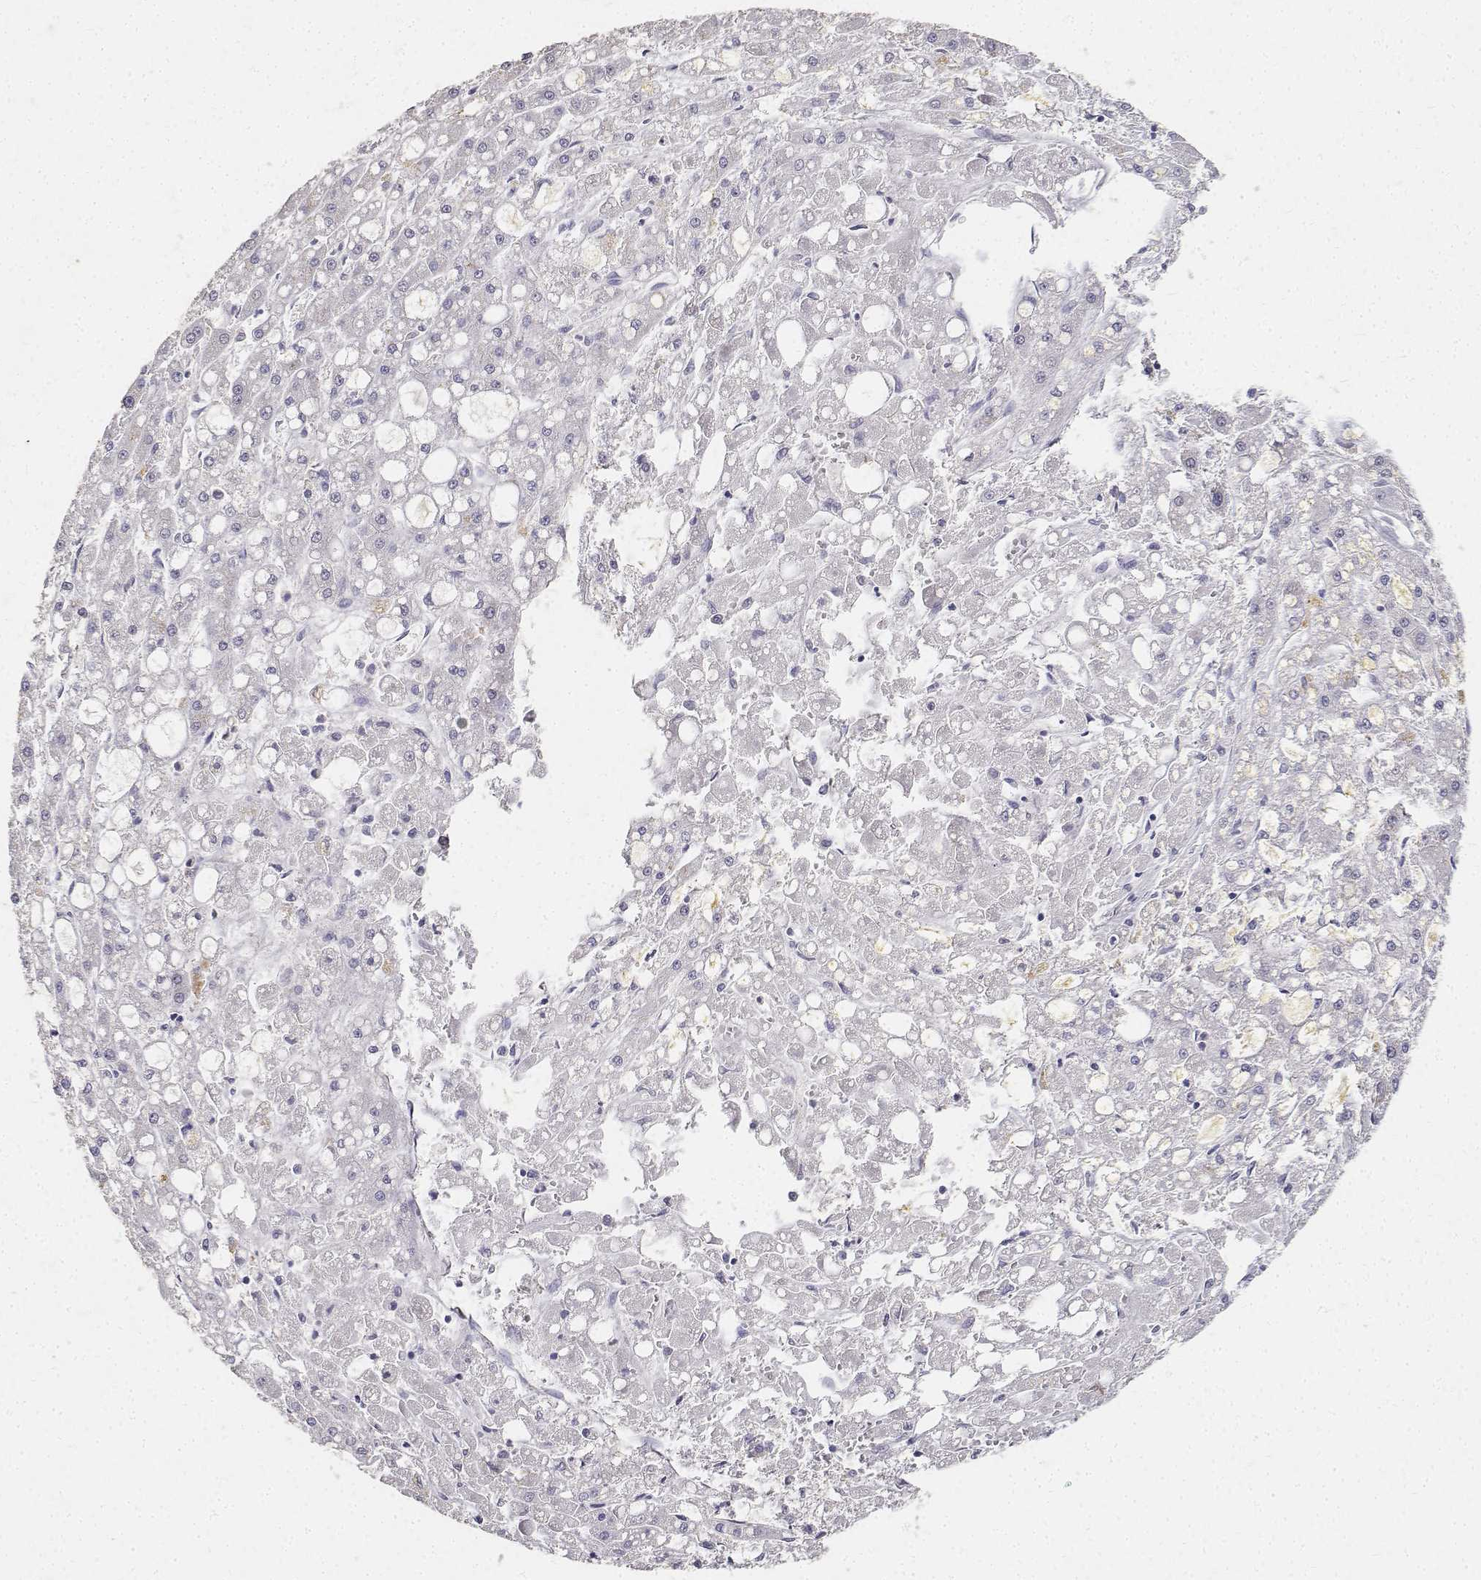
{"staining": {"intensity": "negative", "quantity": "none", "location": "none"}, "tissue": "liver cancer", "cell_type": "Tumor cells", "image_type": "cancer", "snomed": [{"axis": "morphology", "description": "Carcinoma, Hepatocellular, NOS"}, {"axis": "topography", "description": "Liver"}], "caption": "Immunohistochemical staining of human liver cancer reveals no significant staining in tumor cells. (DAB IHC, high magnification).", "gene": "PAEP", "patient": {"sex": "male", "age": 67}}